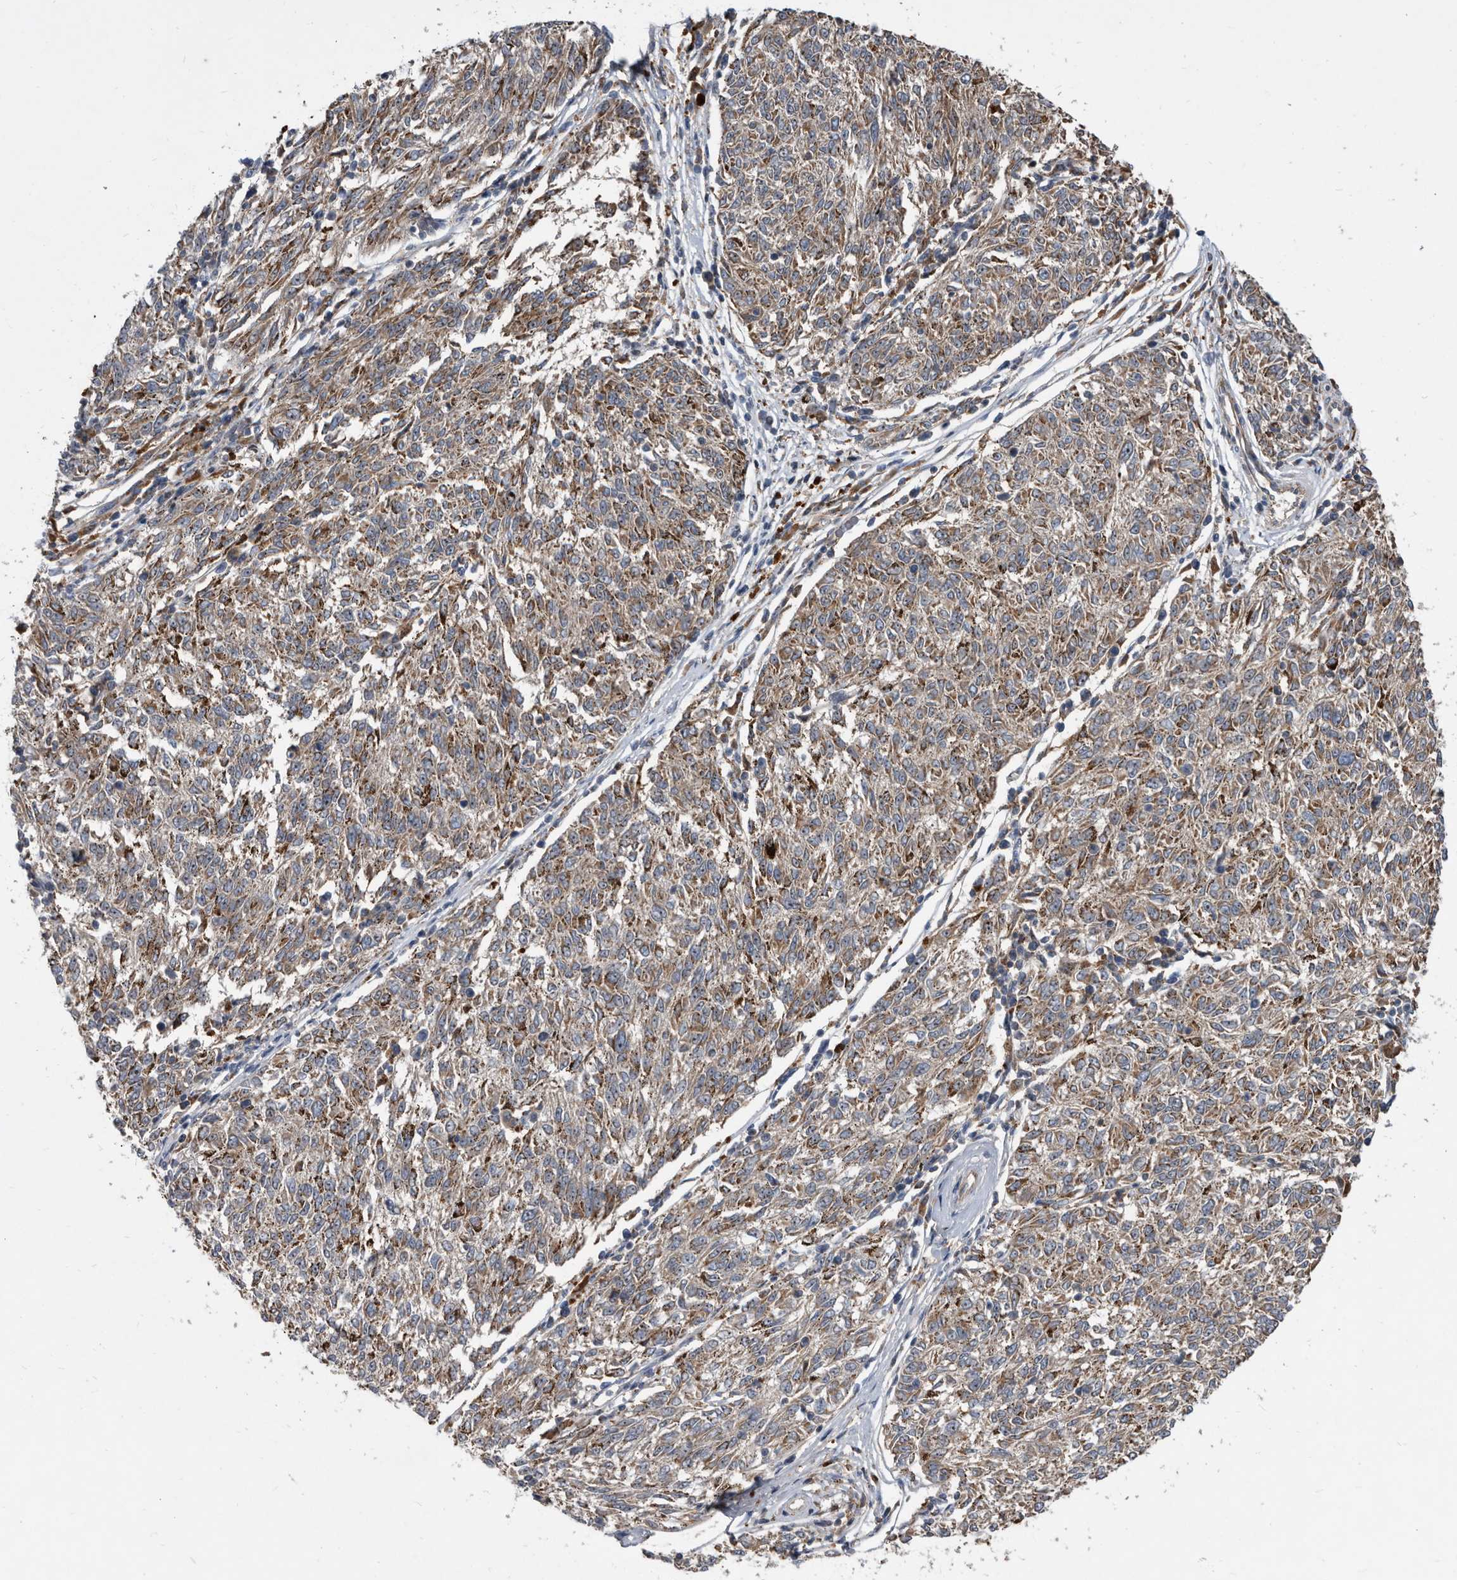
{"staining": {"intensity": "weak", "quantity": ">75%", "location": "cytoplasmic/membranous"}, "tissue": "melanoma", "cell_type": "Tumor cells", "image_type": "cancer", "snomed": [{"axis": "morphology", "description": "Malignant melanoma, NOS"}, {"axis": "topography", "description": "Skin"}], "caption": "Immunohistochemistry (IHC) micrograph of melanoma stained for a protein (brown), which shows low levels of weak cytoplasmic/membranous expression in approximately >75% of tumor cells.", "gene": "PI15", "patient": {"sex": "female", "age": 72}}